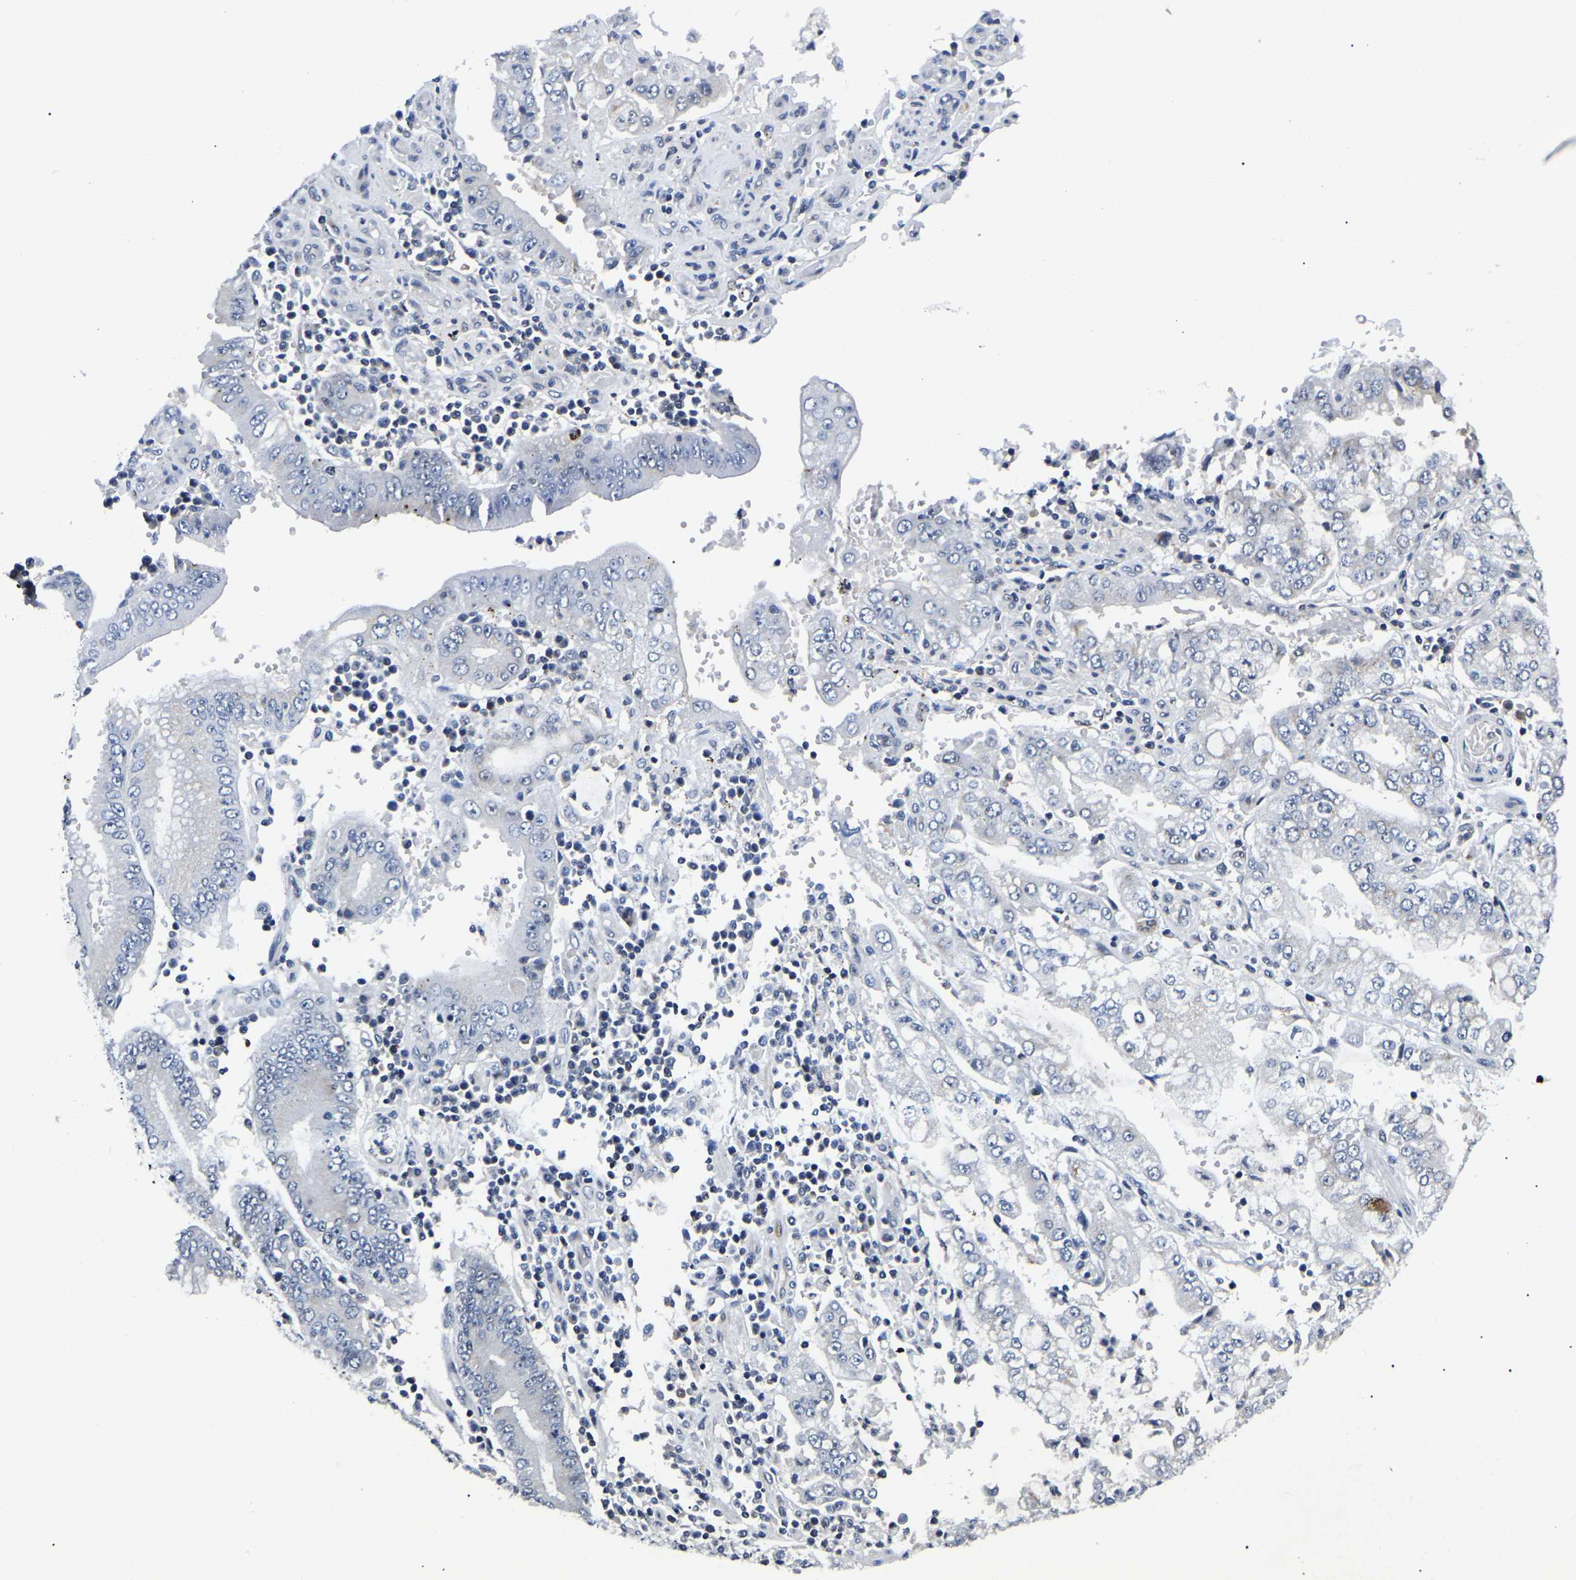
{"staining": {"intensity": "negative", "quantity": "none", "location": "none"}, "tissue": "stomach cancer", "cell_type": "Tumor cells", "image_type": "cancer", "snomed": [{"axis": "morphology", "description": "Adenocarcinoma, NOS"}, {"axis": "topography", "description": "Stomach"}], "caption": "Immunohistochemistry of human adenocarcinoma (stomach) shows no positivity in tumor cells.", "gene": "RBM28", "patient": {"sex": "male", "age": 76}}